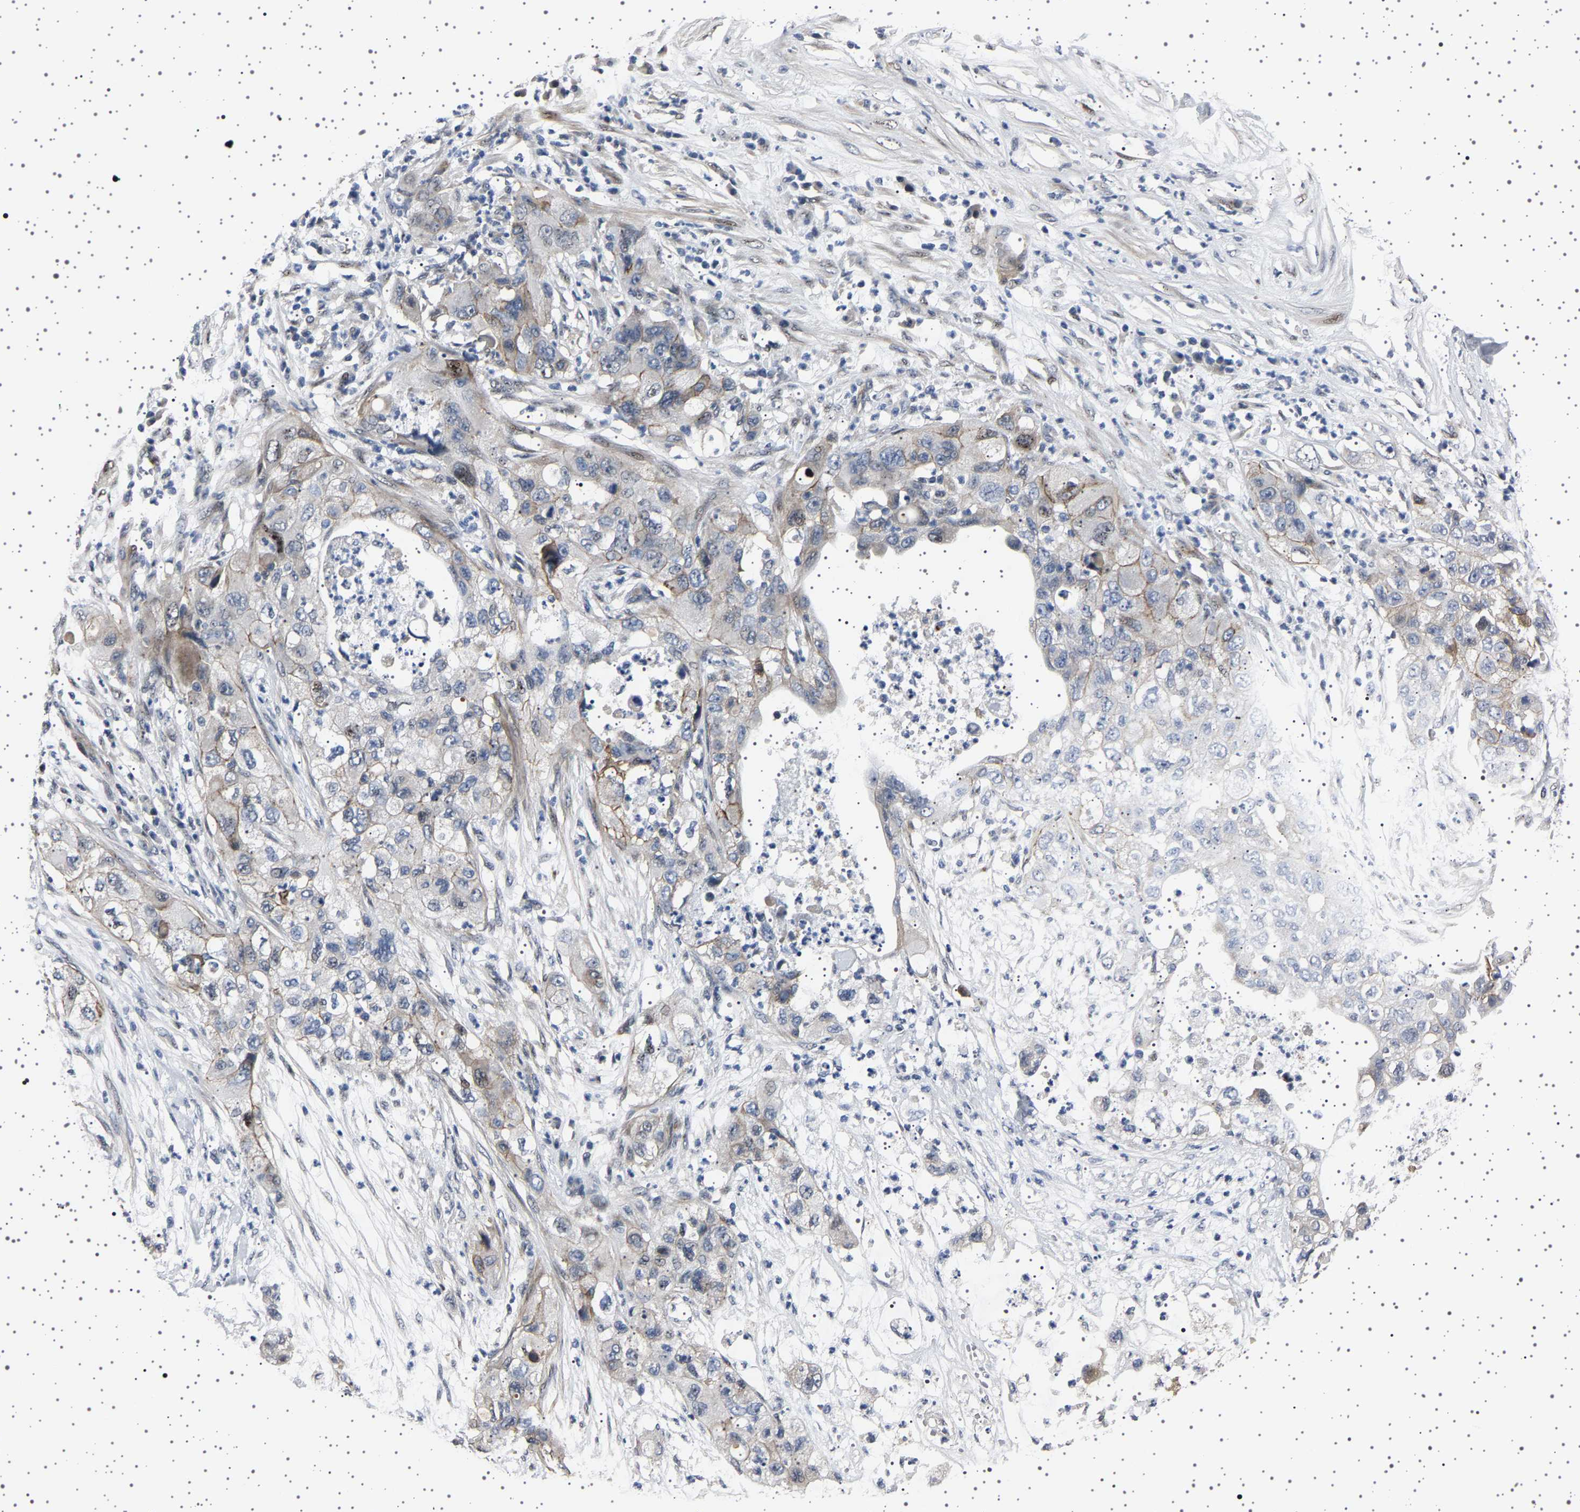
{"staining": {"intensity": "negative", "quantity": "none", "location": "none"}, "tissue": "pancreatic cancer", "cell_type": "Tumor cells", "image_type": "cancer", "snomed": [{"axis": "morphology", "description": "Adenocarcinoma, NOS"}, {"axis": "topography", "description": "Pancreas"}], "caption": "Tumor cells are negative for protein expression in human pancreatic cancer (adenocarcinoma).", "gene": "PAK5", "patient": {"sex": "female", "age": 78}}